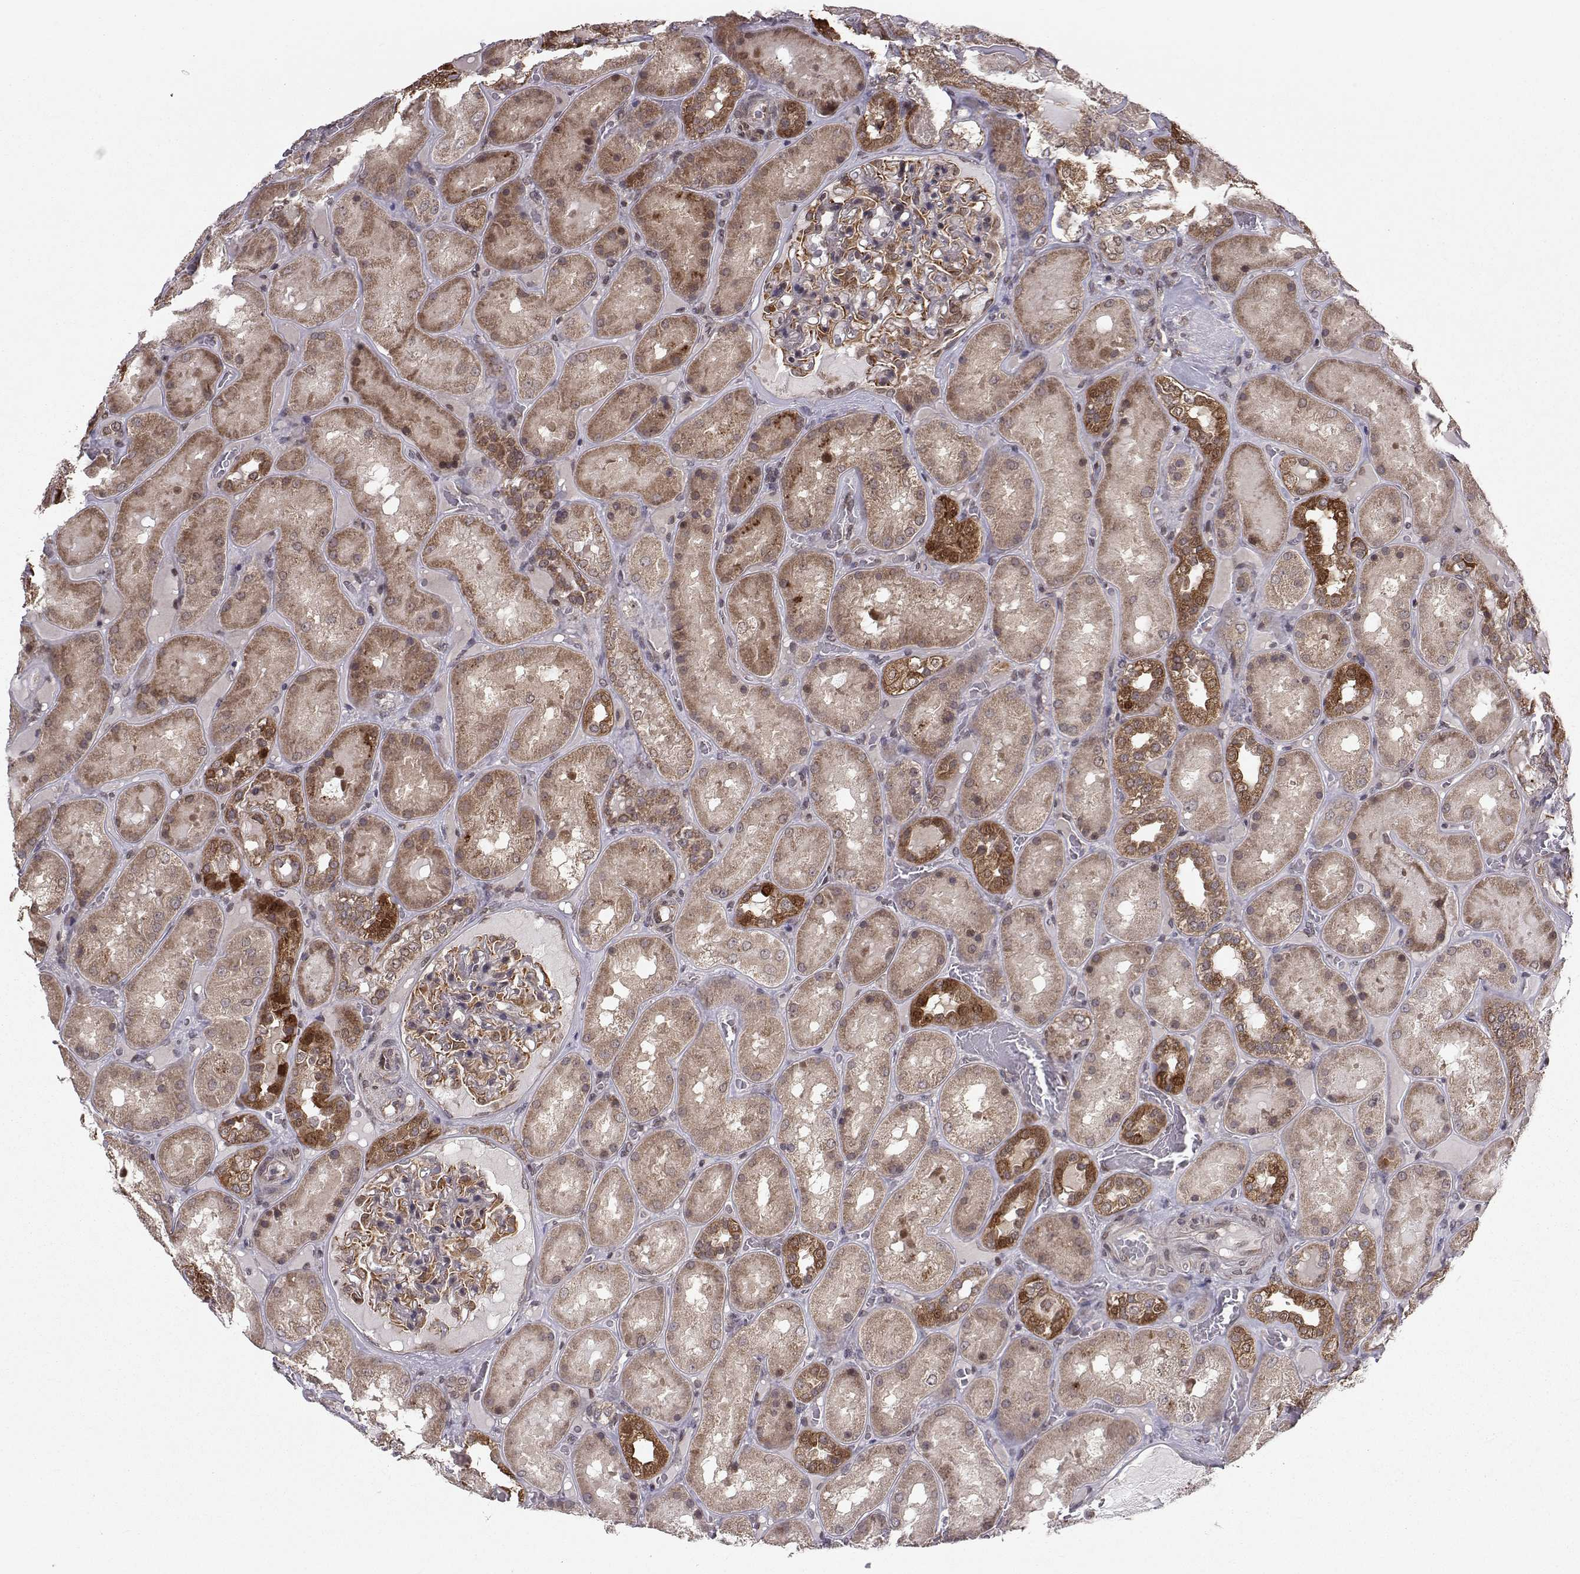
{"staining": {"intensity": "strong", "quantity": "25%-75%", "location": "cytoplasmic/membranous"}, "tissue": "kidney", "cell_type": "Cells in glomeruli", "image_type": "normal", "snomed": [{"axis": "morphology", "description": "Normal tissue, NOS"}, {"axis": "topography", "description": "Kidney"}], "caption": "Protein expression analysis of unremarkable human kidney reveals strong cytoplasmic/membranous positivity in approximately 25%-75% of cells in glomeruli.", "gene": "PKN2", "patient": {"sex": "male", "age": 73}}